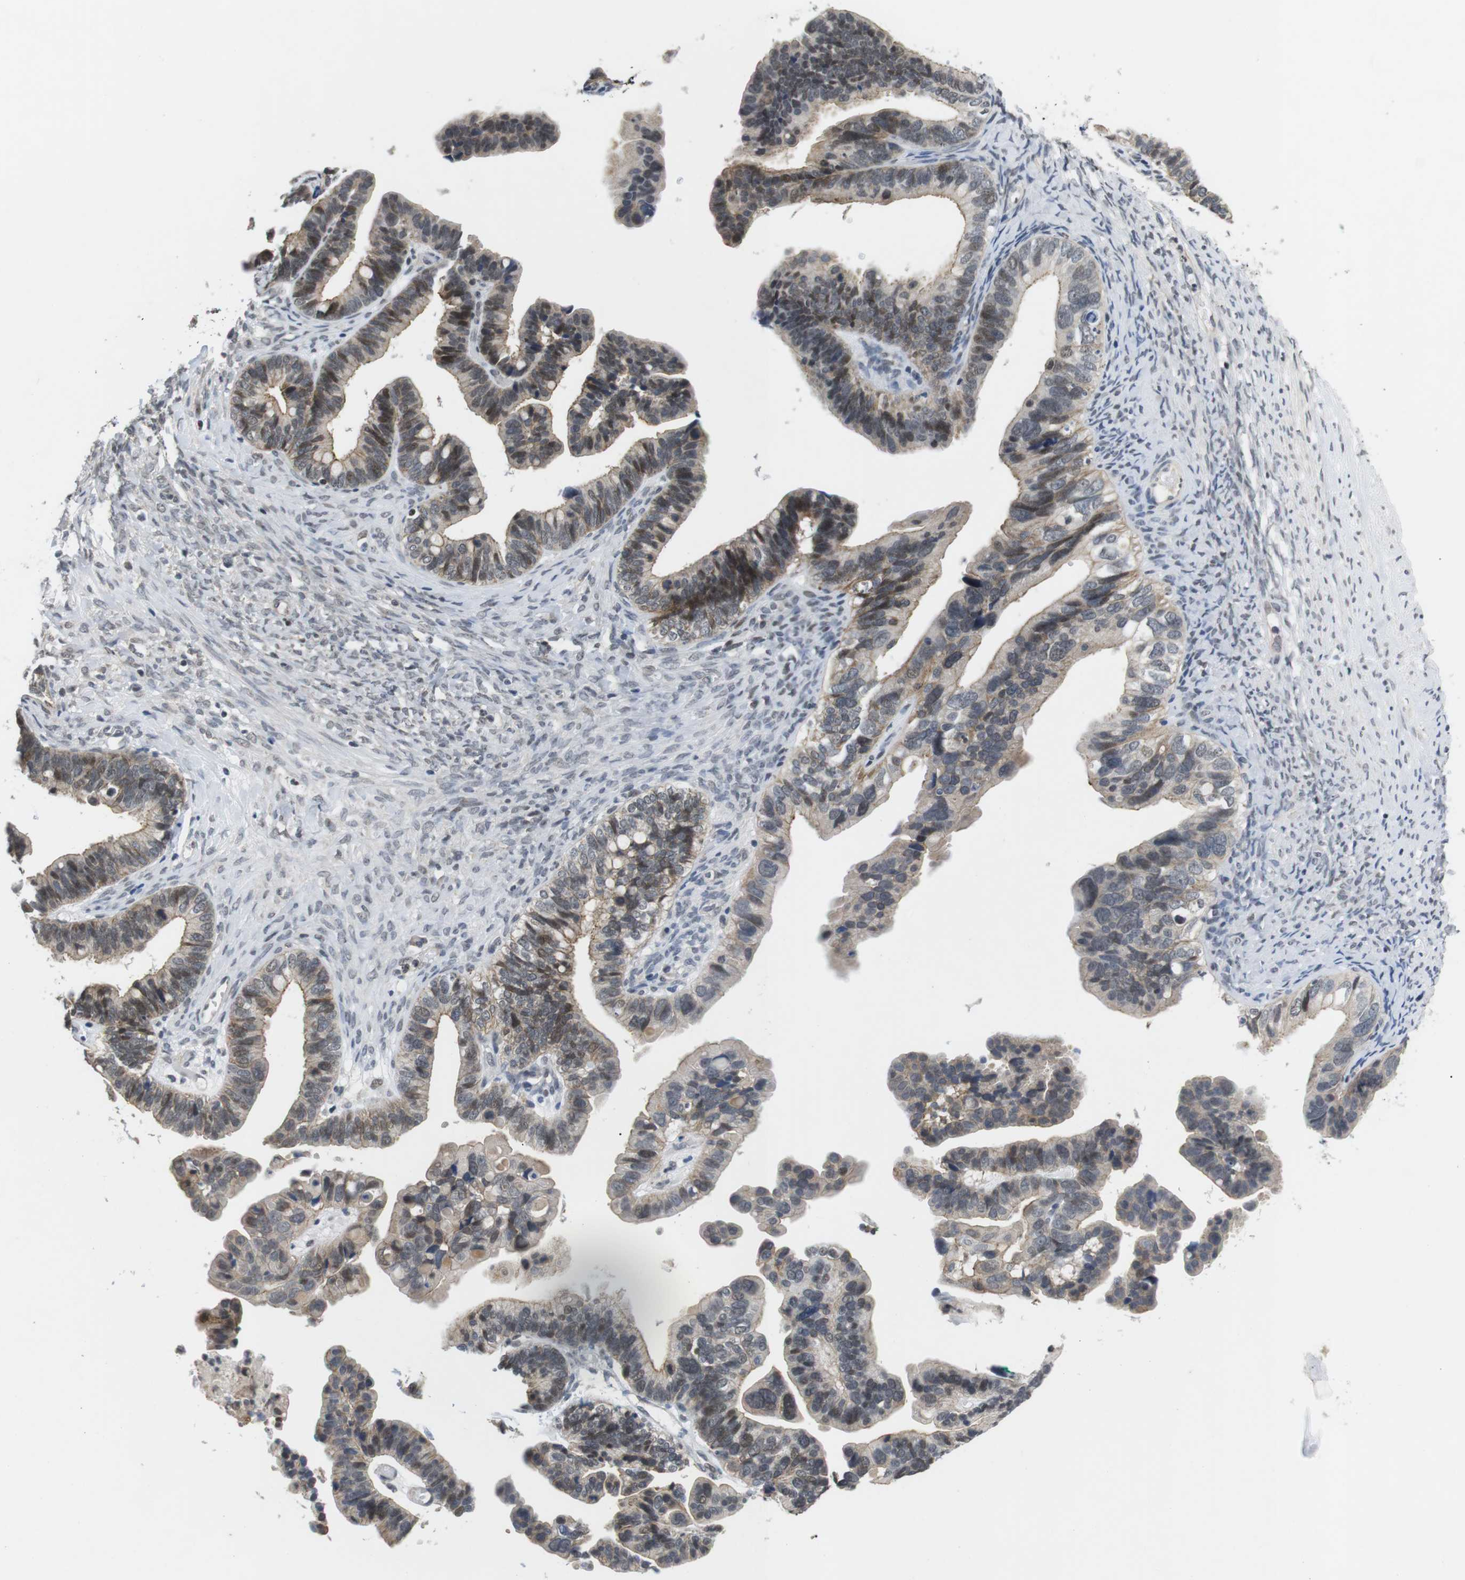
{"staining": {"intensity": "weak", "quantity": "25%-75%", "location": "nuclear"}, "tissue": "ovarian cancer", "cell_type": "Tumor cells", "image_type": "cancer", "snomed": [{"axis": "morphology", "description": "Cystadenocarcinoma, serous, NOS"}, {"axis": "topography", "description": "Ovary"}], "caption": "Protein analysis of serous cystadenocarcinoma (ovarian) tissue exhibits weak nuclear staining in about 25%-75% of tumor cells.", "gene": "NECTIN1", "patient": {"sex": "female", "age": 56}}